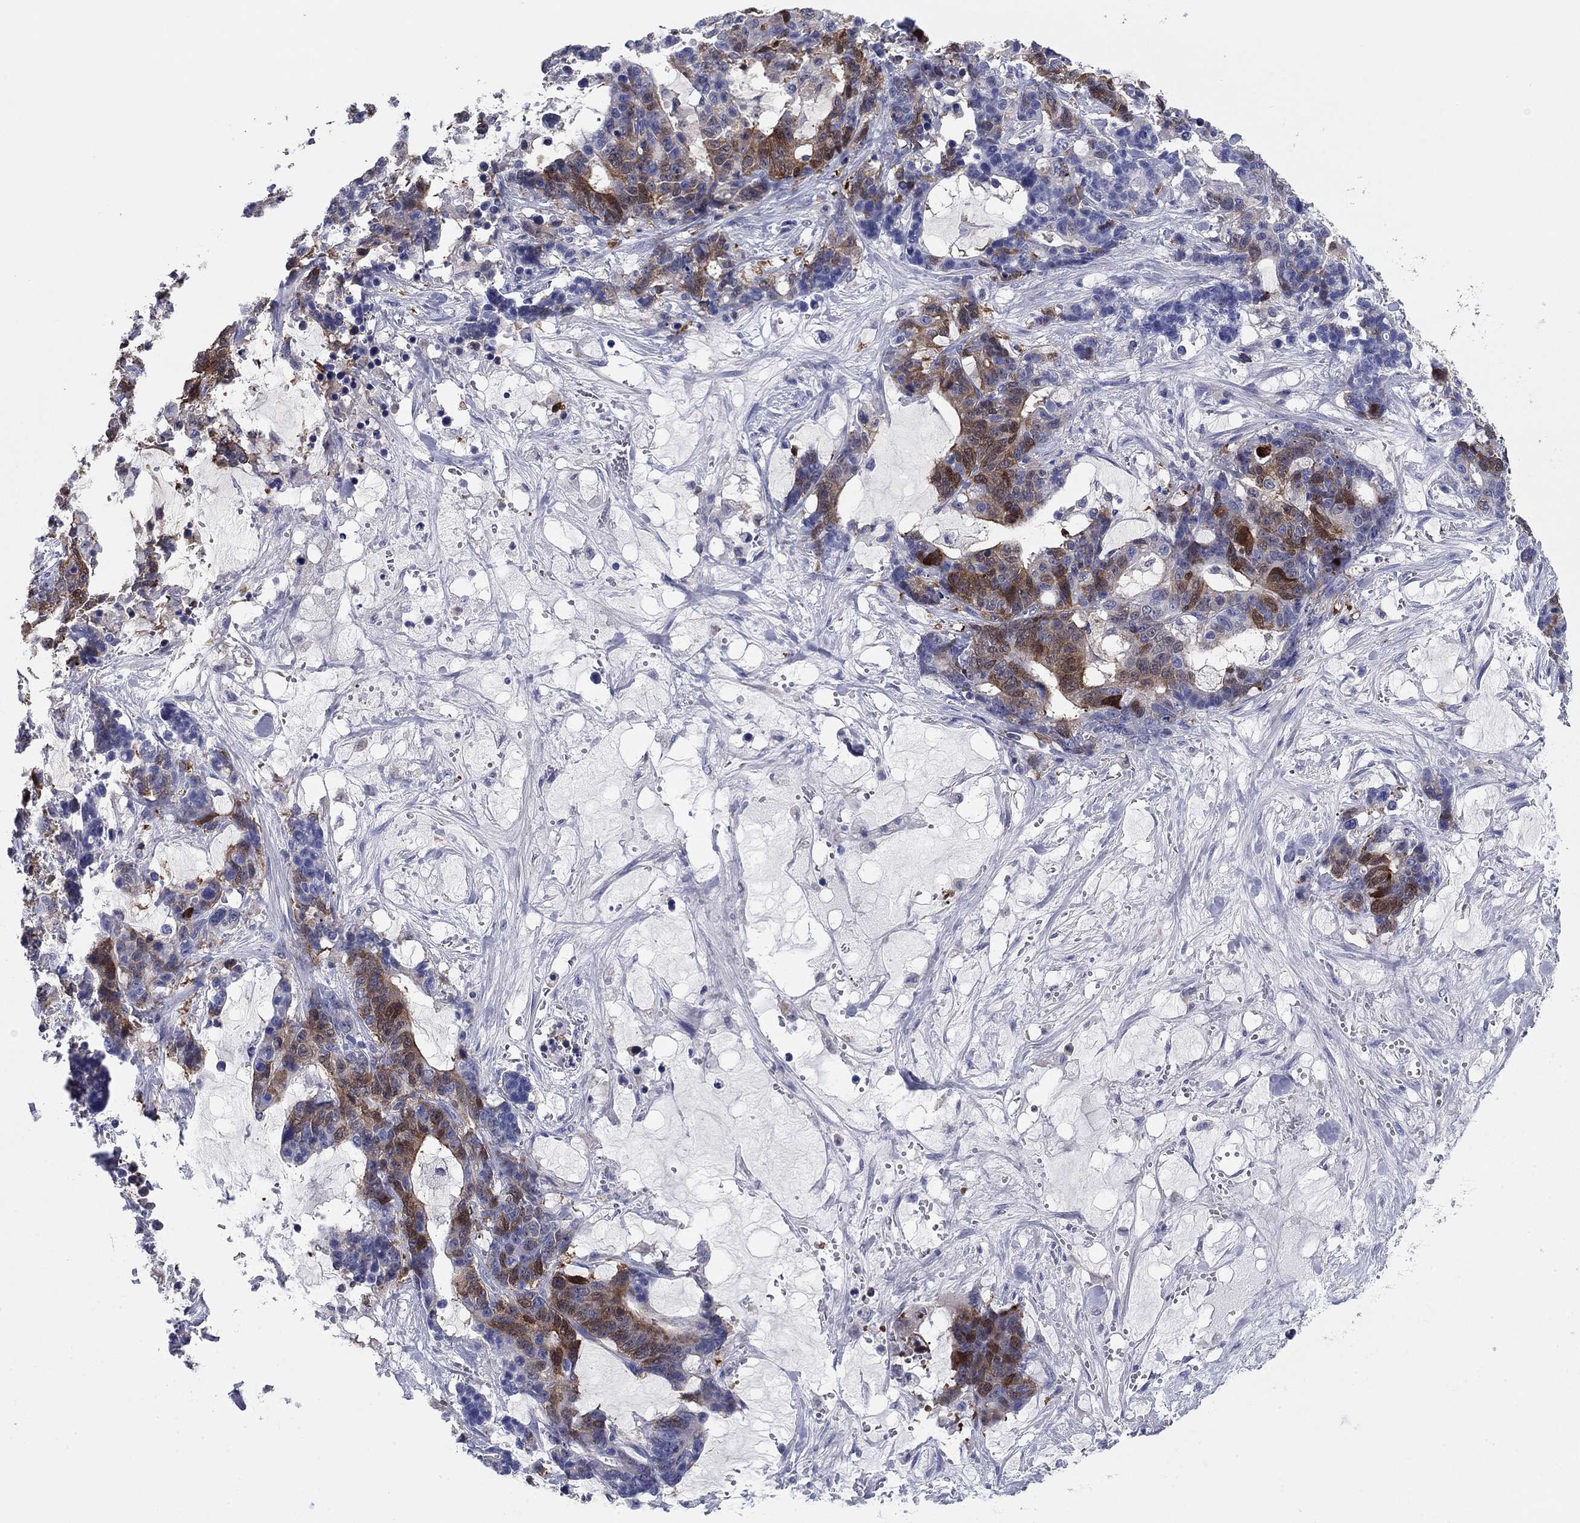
{"staining": {"intensity": "strong", "quantity": "25%-75%", "location": "cytoplasmic/membranous"}, "tissue": "stomach cancer", "cell_type": "Tumor cells", "image_type": "cancer", "snomed": [{"axis": "morphology", "description": "Normal tissue, NOS"}, {"axis": "morphology", "description": "Adenocarcinoma, NOS"}, {"axis": "topography", "description": "Stomach"}], "caption": "Immunohistochemical staining of adenocarcinoma (stomach) reveals high levels of strong cytoplasmic/membranous staining in about 25%-75% of tumor cells.", "gene": "STMN1", "patient": {"sex": "female", "age": 64}}